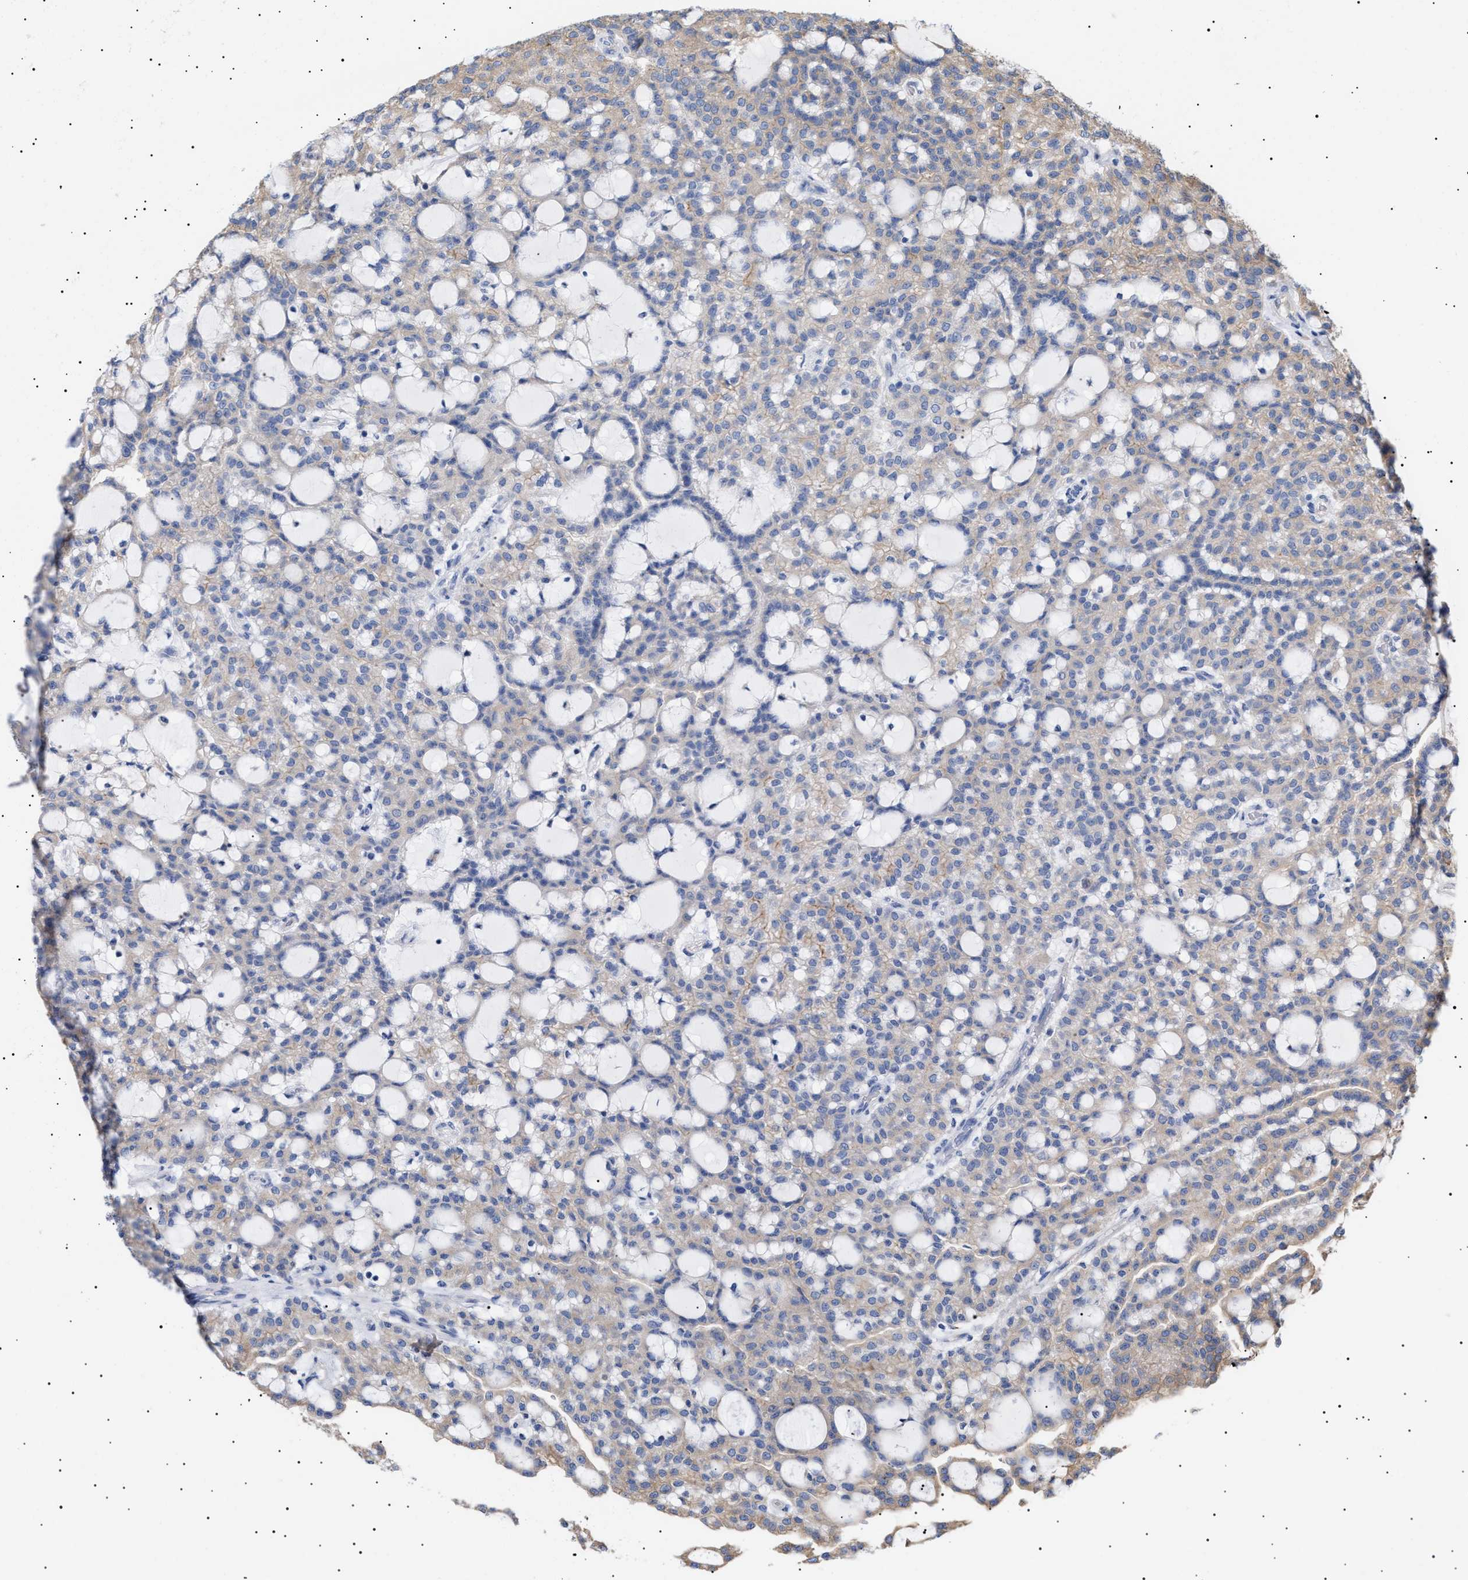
{"staining": {"intensity": "negative", "quantity": "none", "location": "none"}, "tissue": "renal cancer", "cell_type": "Tumor cells", "image_type": "cancer", "snomed": [{"axis": "morphology", "description": "Adenocarcinoma, NOS"}, {"axis": "topography", "description": "Kidney"}], "caption": "Tumor cells are negative for brown protein staining in adenocarcinoma (renal).", "gene": "ERCC6L2", "patient": {"sex": "male", "age": 63}}